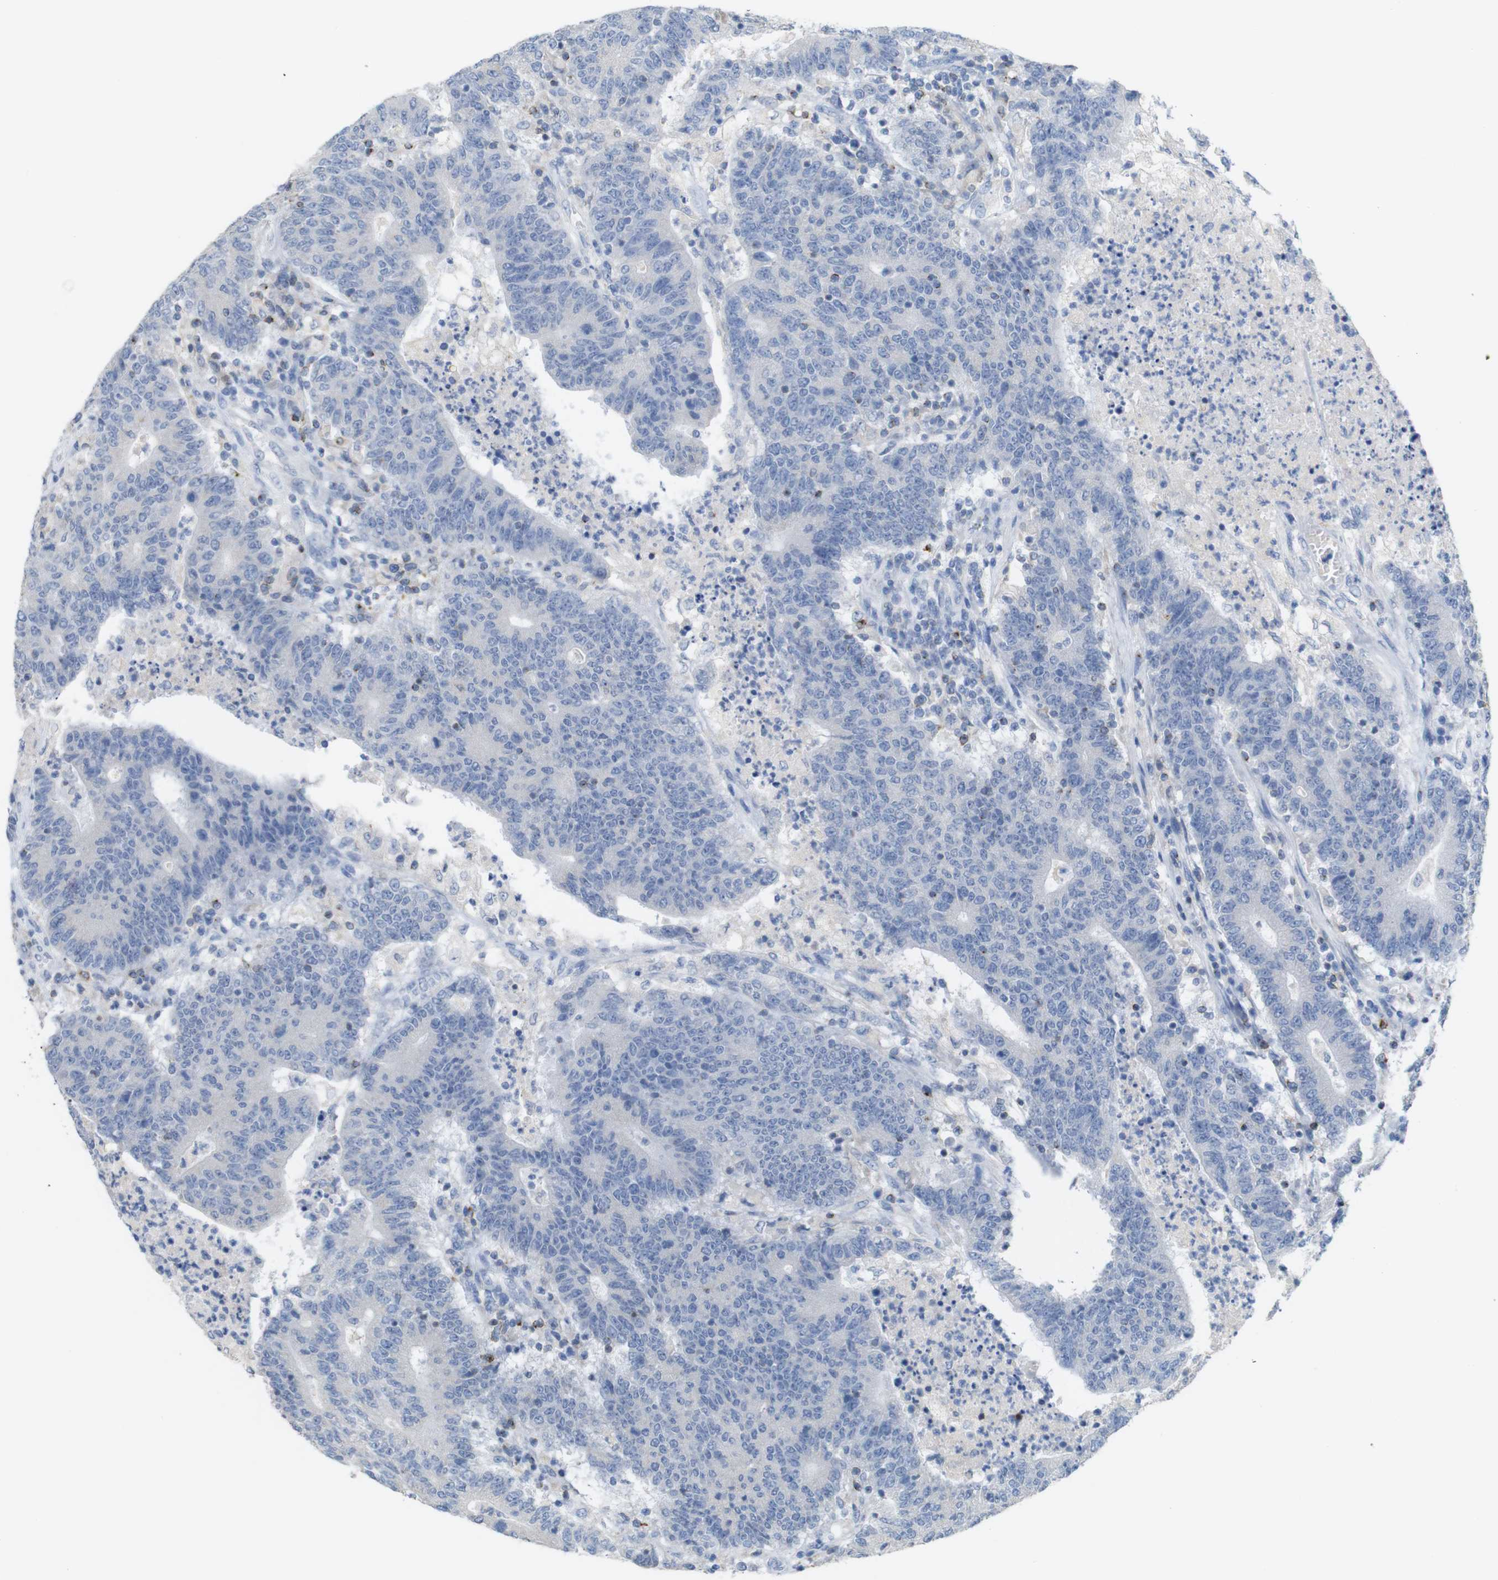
{"staining": {"intensity": "negative", "quantity": "none", "location": "none"}, "tissue": "colorectal cancer", "cell_type": "Tumor cells", "image_type": "cancer", "snomed": [{"axis": "morphology", "description": "Normal tissue, NOS"}, {"axis": "morphology", "description": "Adenocarcinoma, NOS"}, {"axis": "topography", "description": "Colon"}], "caption": "Tumor cells are negative for brown protein staining in colorectal cancer.", "gene": "LAG3", "patient": {"sex": "female", "age": 75}}